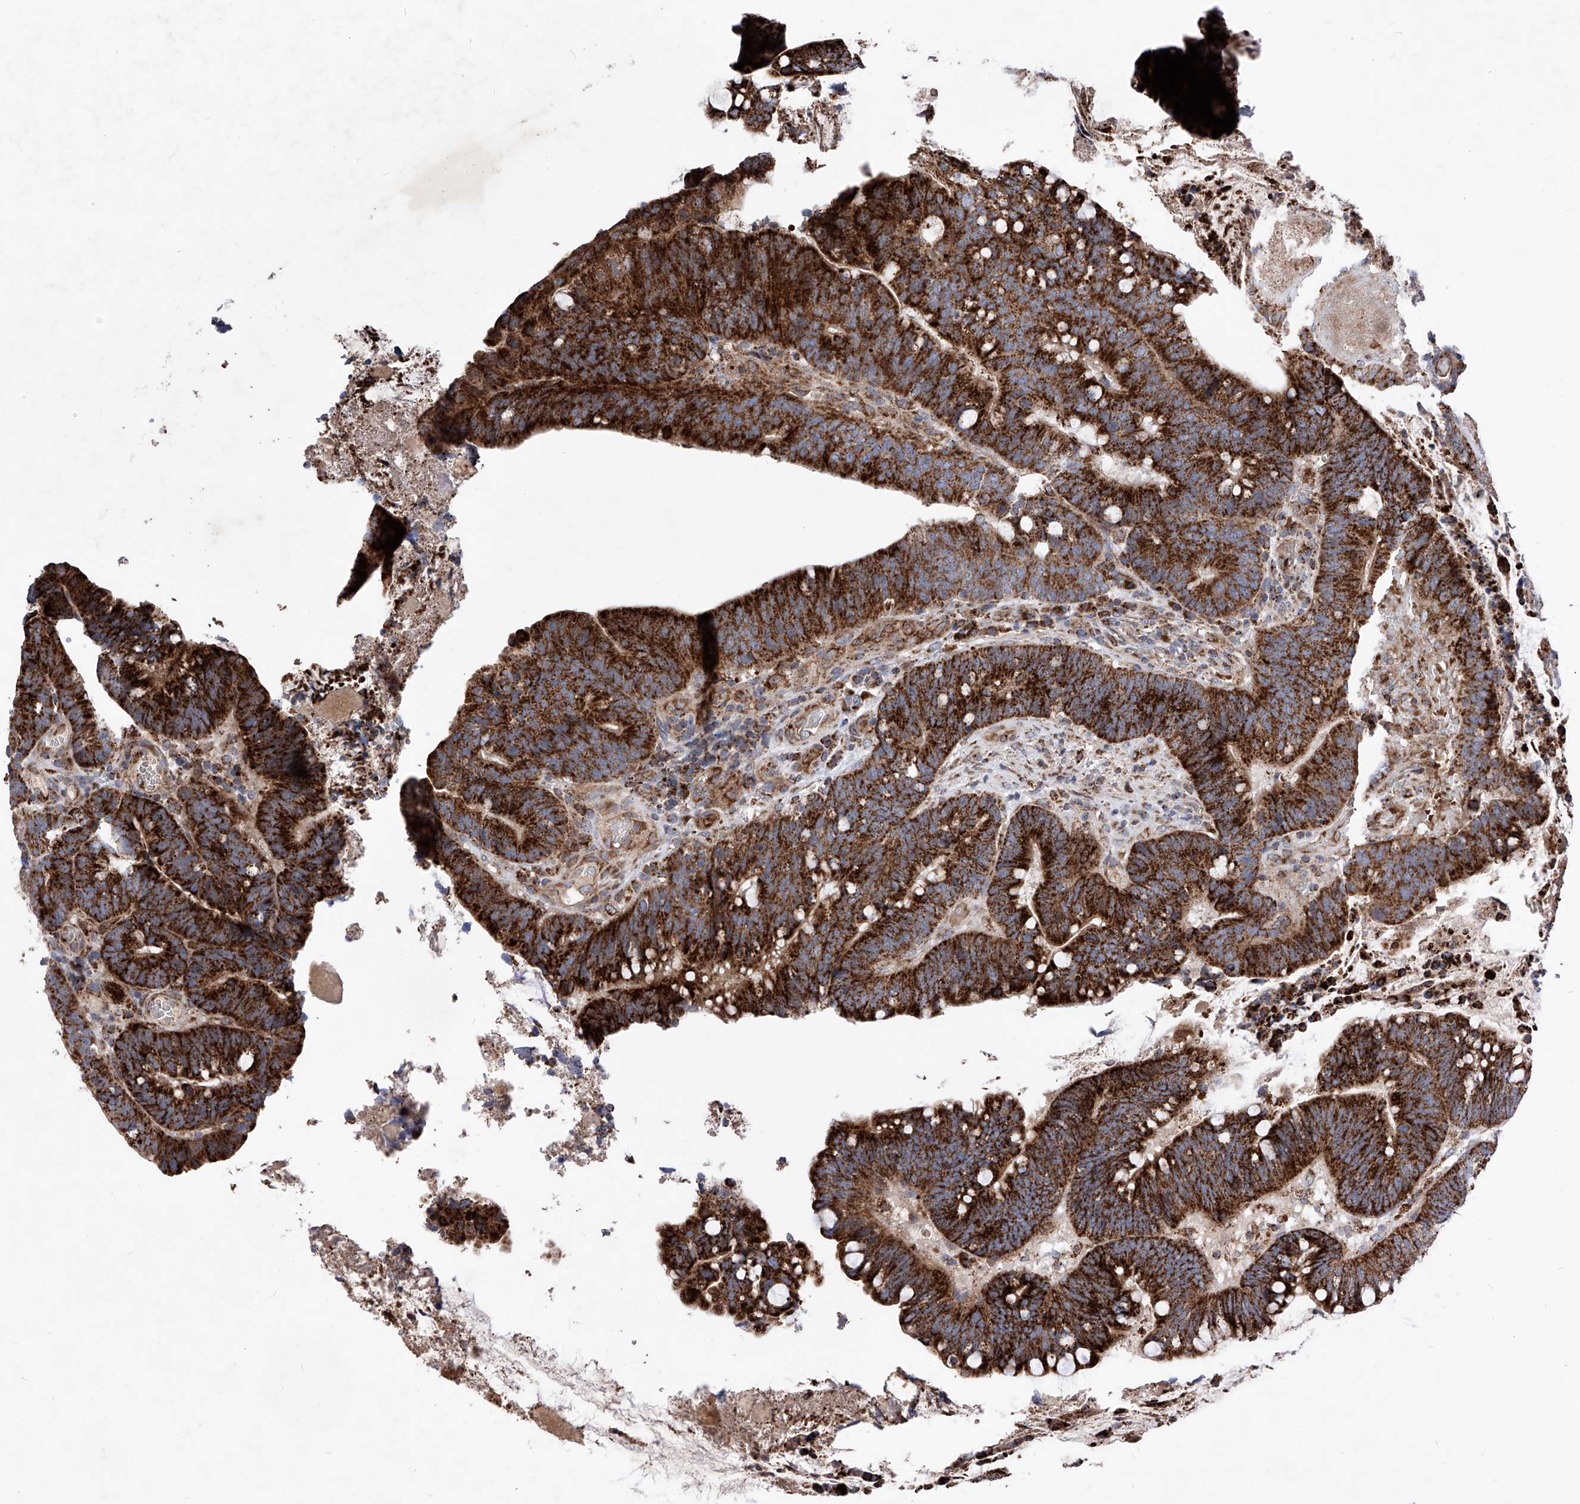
{"staining": {"intensity": "strong", "quantity": ">75%", "location": "cytoplasmic/membranous"}, "tissue": "colorectal cancer", "cell_type": "Tumor cells", "image_type": "cancer", "snomed": [{"axis": "morphology", "description": "Adenocarcinoma, NOS"}, {"axis": "topography", "description": "Colon"}], "caption": "Colorectal cancer stained with IHC displays strong cytoplasmic/membranous expression in about >75% of tumor cells. (DAB = brown stain, brightfield microscopy at high magnification).", "gene": "SEMA6A", "patient": {"sex": "female", "age": 66}}